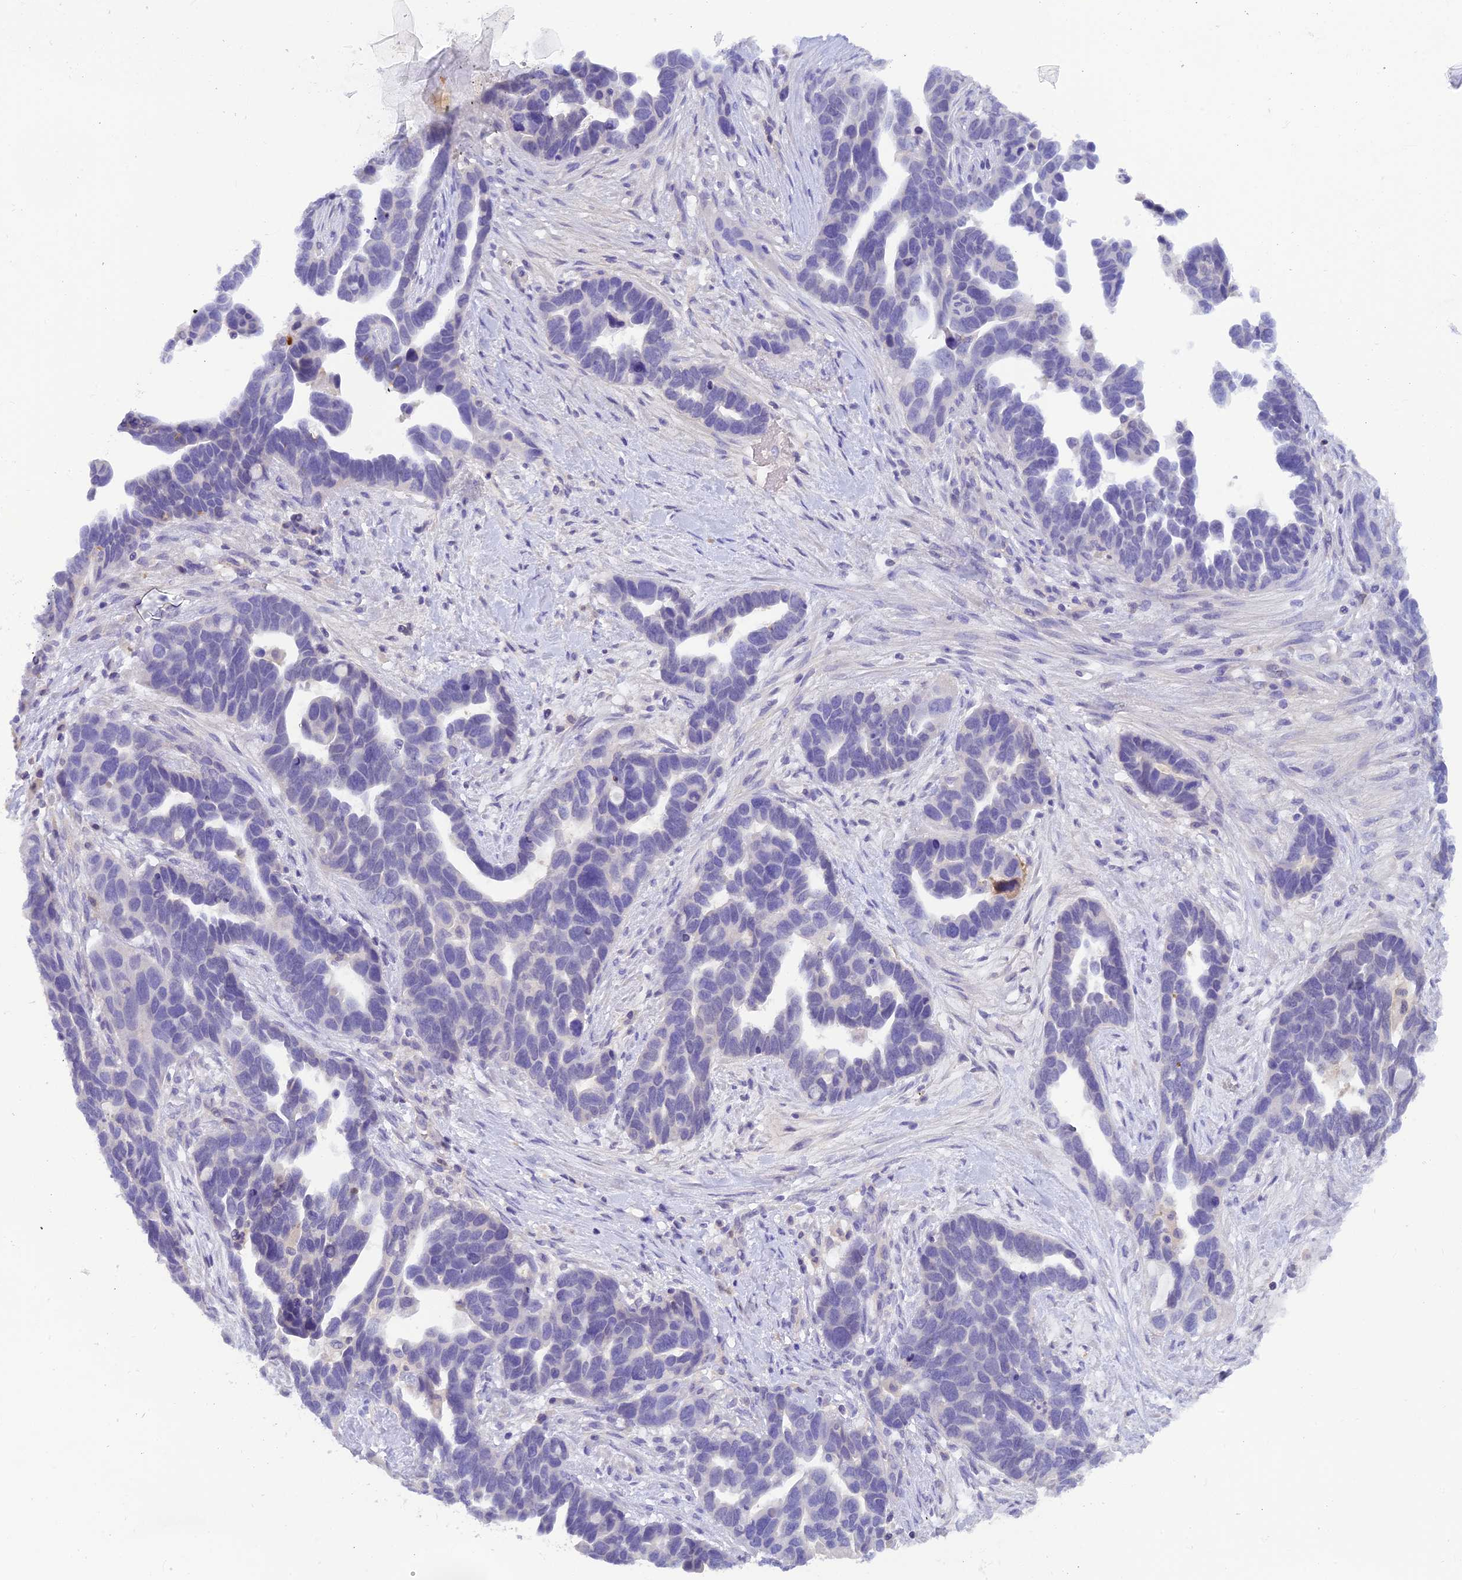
{"staining": {"intensity": "negative", "quantity": "none", "location": "none"}, "tissue": "ovarian cancer", "cell_type": "Tumor cells", "image_type": "cancer", "snomed": [{"axis": "morphology", "description": "Cystadenocarcinoma, serous, NOS"}, {"axis": "topography", "description": "Ovary"}], "caption": "This is an IHC histopathology image of ovarian cancer. There is no staining in tumor cells.", "gene": "HDHD2", "patient": {"sex": "female", "age": 54}}